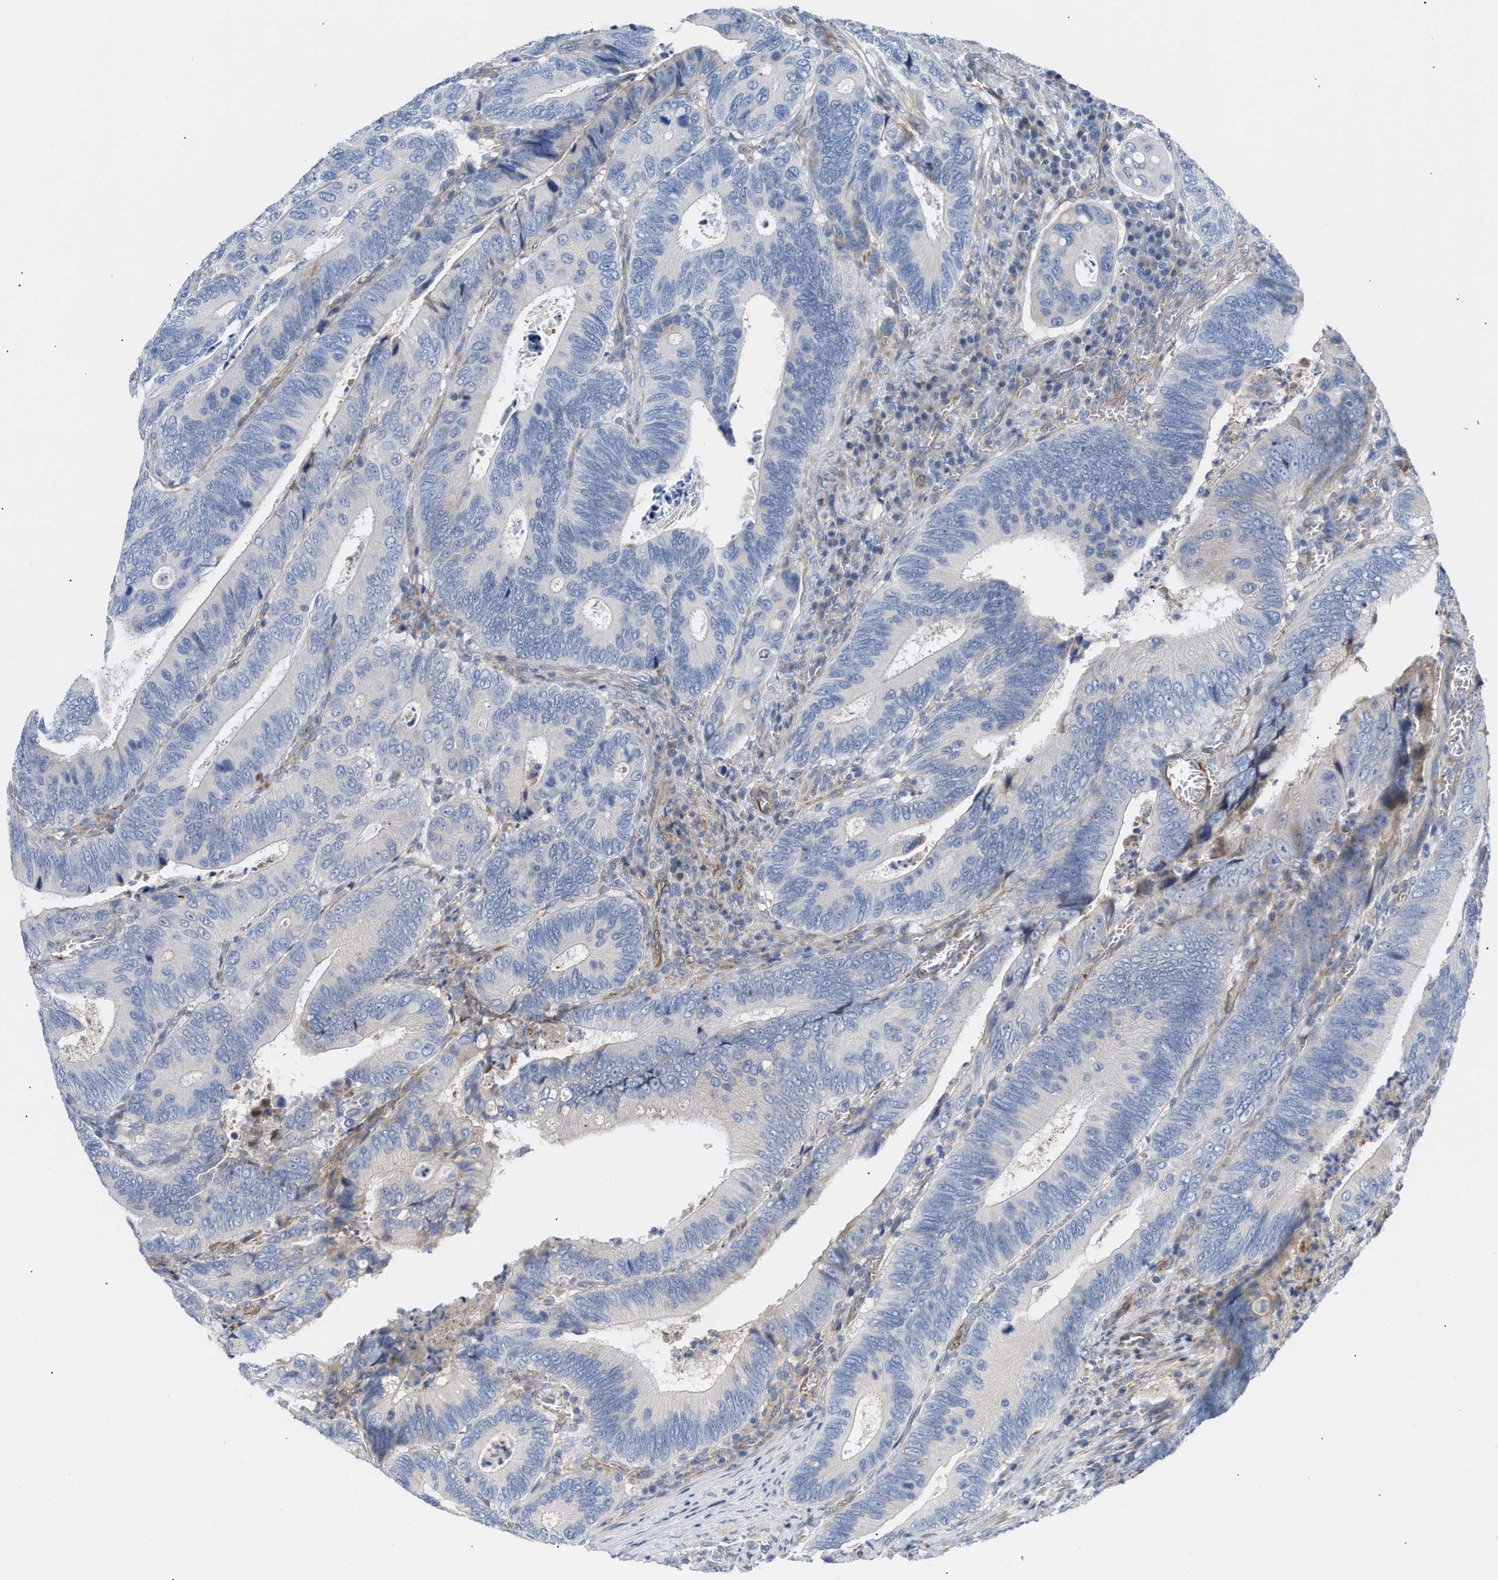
{"staining": {"intensity": "negative", "quantity": "none", "location": "none"}, "tissue": "colorectal cancer", "cell_type": "Tumor cells", "image_type": "cancer", "snomed": [{"axis": "morphology", "description": "Inflammation, NOS"}, {"axis": "morphology", "description": "Adenocarcinoma, NOS"}, {"axis": "topography", "description": "Colon"}], "caption": "Immunohistochemistry (IHC) histopathology image of human colorectal cancer stained for a protein (brown), which reveals no expression in tumor cells.", "gene": "TFPI", "patient": {"sex": "male", "age": 72}}